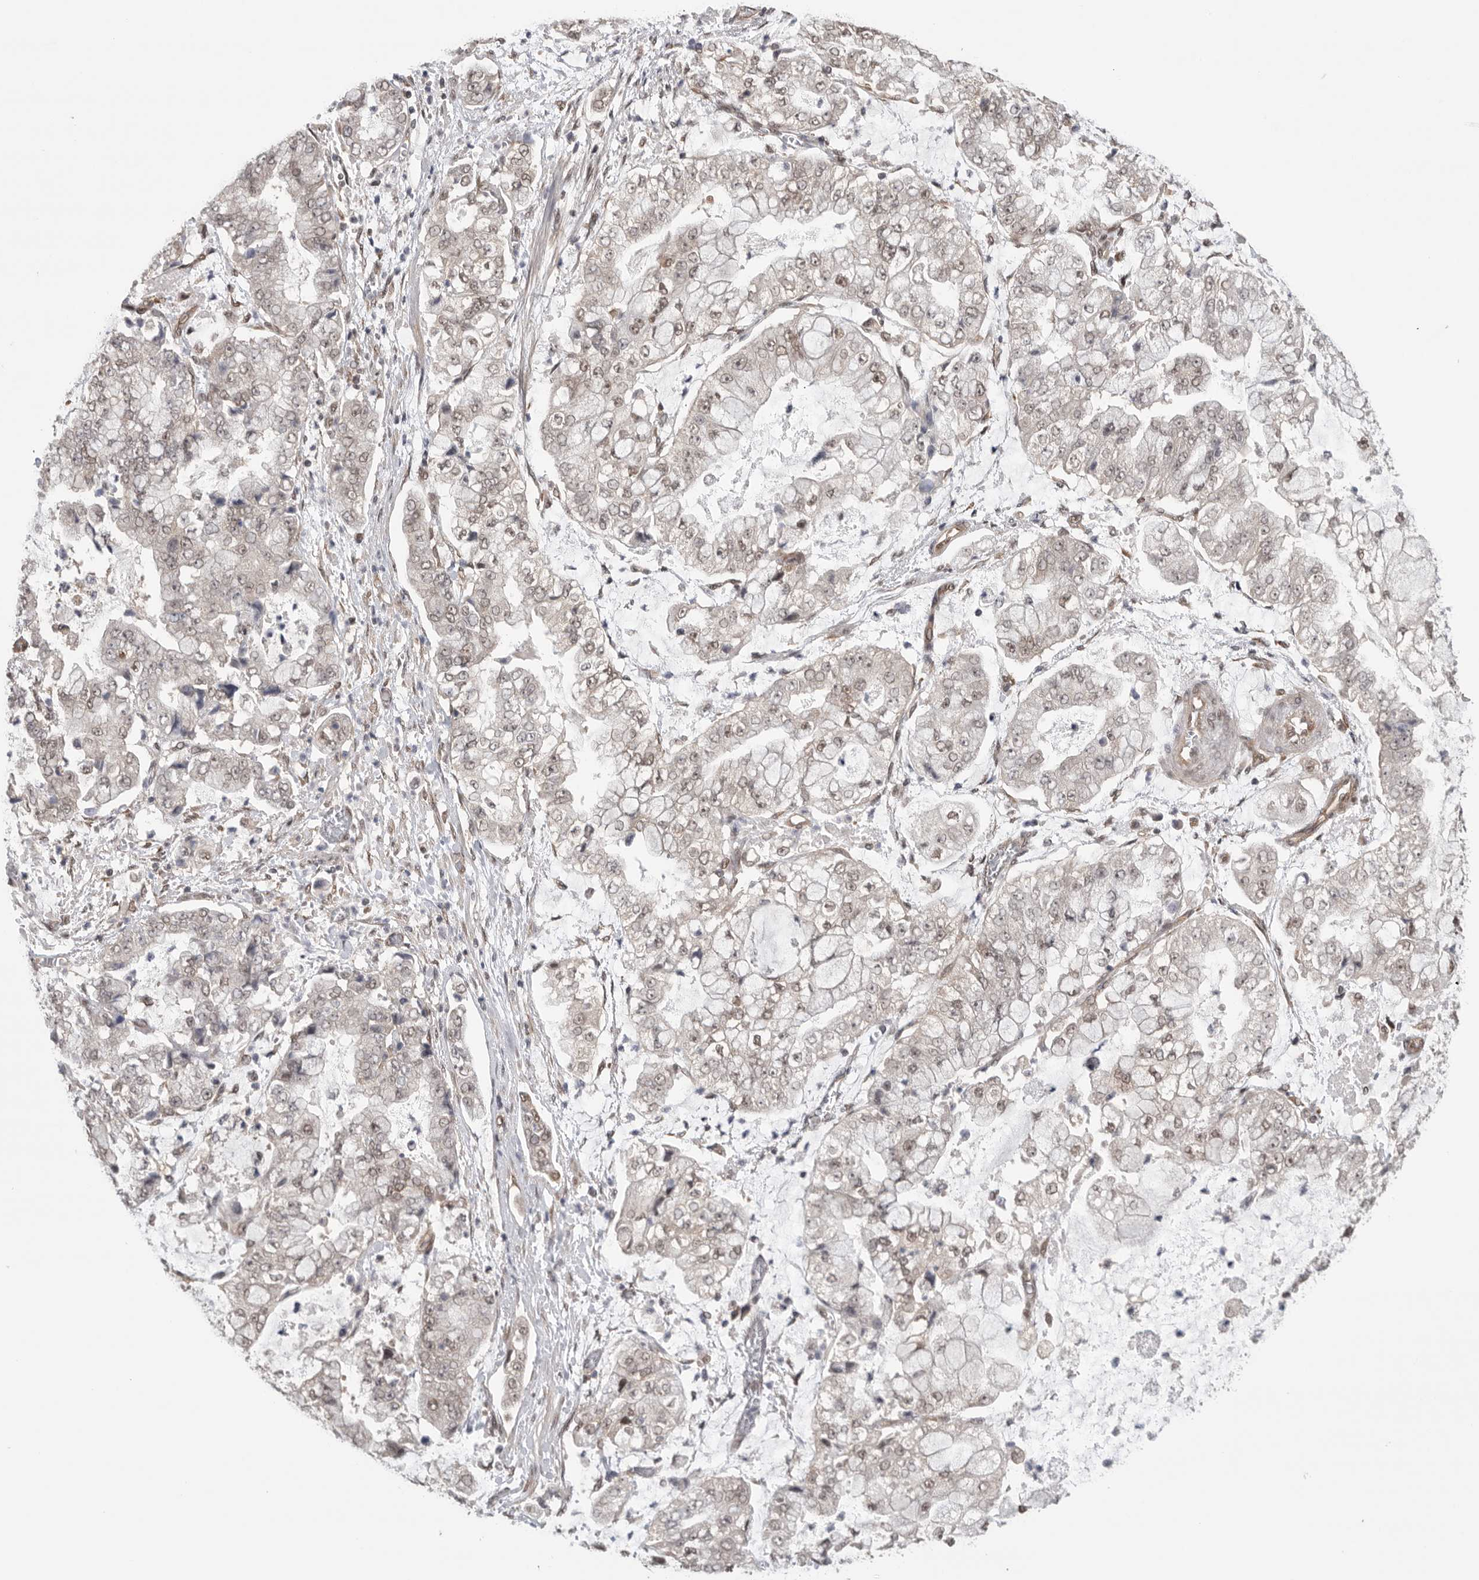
{"staining": {"intensity": "weak", "quantity": "<25%", "location": "cytoplasmic/membranous,nuclear"}, "tissue": "stomach cancer", "cell_type": "Tumor cells", "image_type": "cancer", "snomed": [{"axis": "morphology", "description": "Adenocarcinoma, NOS"}, {"axis": "topography", "description": "Stomach"}], "caption": "A photomicrograph of adenocarcinoma (stomach) stained for a protein displays no brown staining in tumor cells.", "gene": "VPS50", "patient": {"sex": "male", "age": 76}}